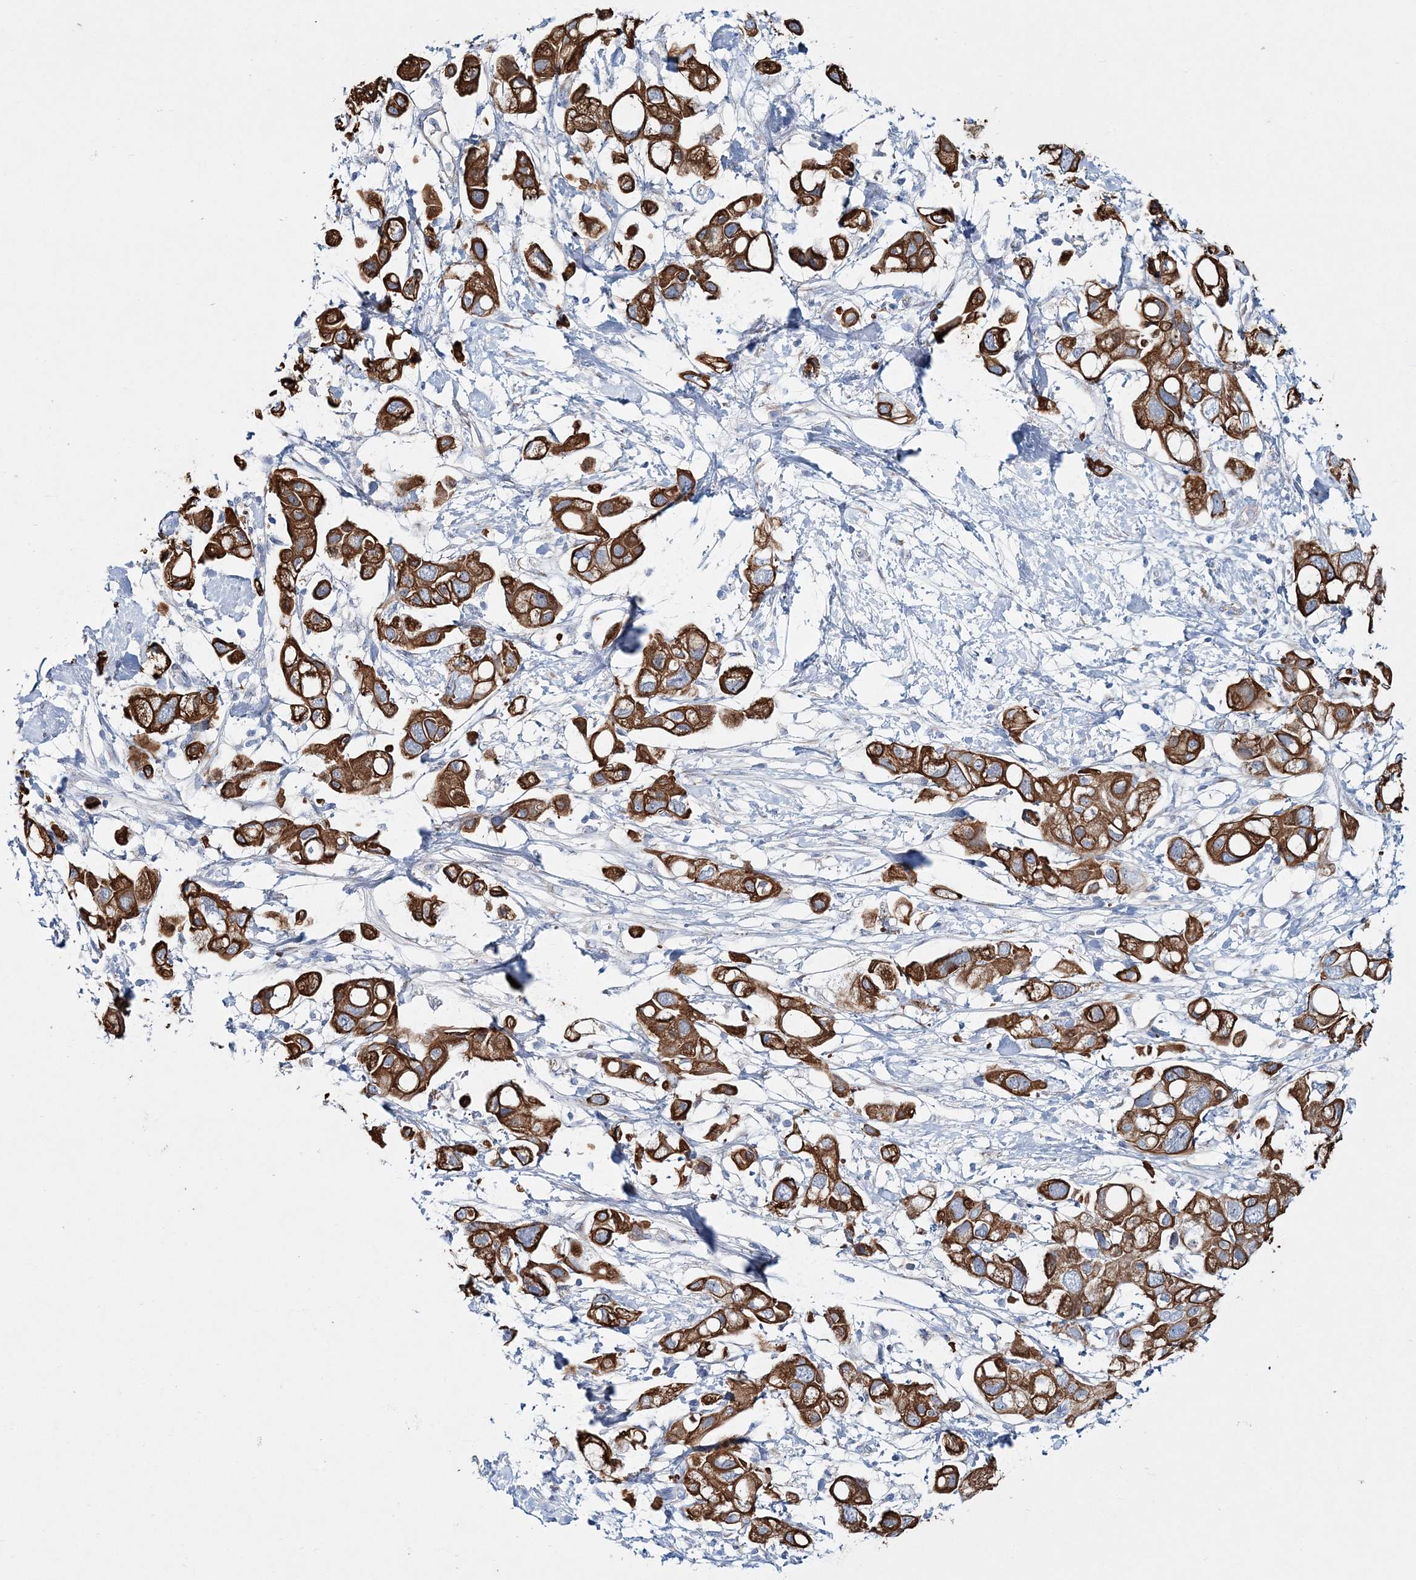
{"staining": {"intensity": "strong", "quantity": ">75%", "location": "cytoplasmic/membranous"}, "tissue": "pancreatic cancer", "cell_type": "Tumor cells", "image_type": "cancer", "snomed": [{"axis": "morphology", "description": "Adenocarcinoma, NOS"}, {"axis": "topography", "description": "Pancreas"}], "caption": "Protein expression analysis of human pancreatic cancer (adenocarcinoma) reveals strong cytoplasmic/membranous staining in approximately >75% of tumor cells. (IHC, brightfield microscopy, high magnification).", "gene": "ADGRL1", "patient": {"sex": "female", "age": 56}}